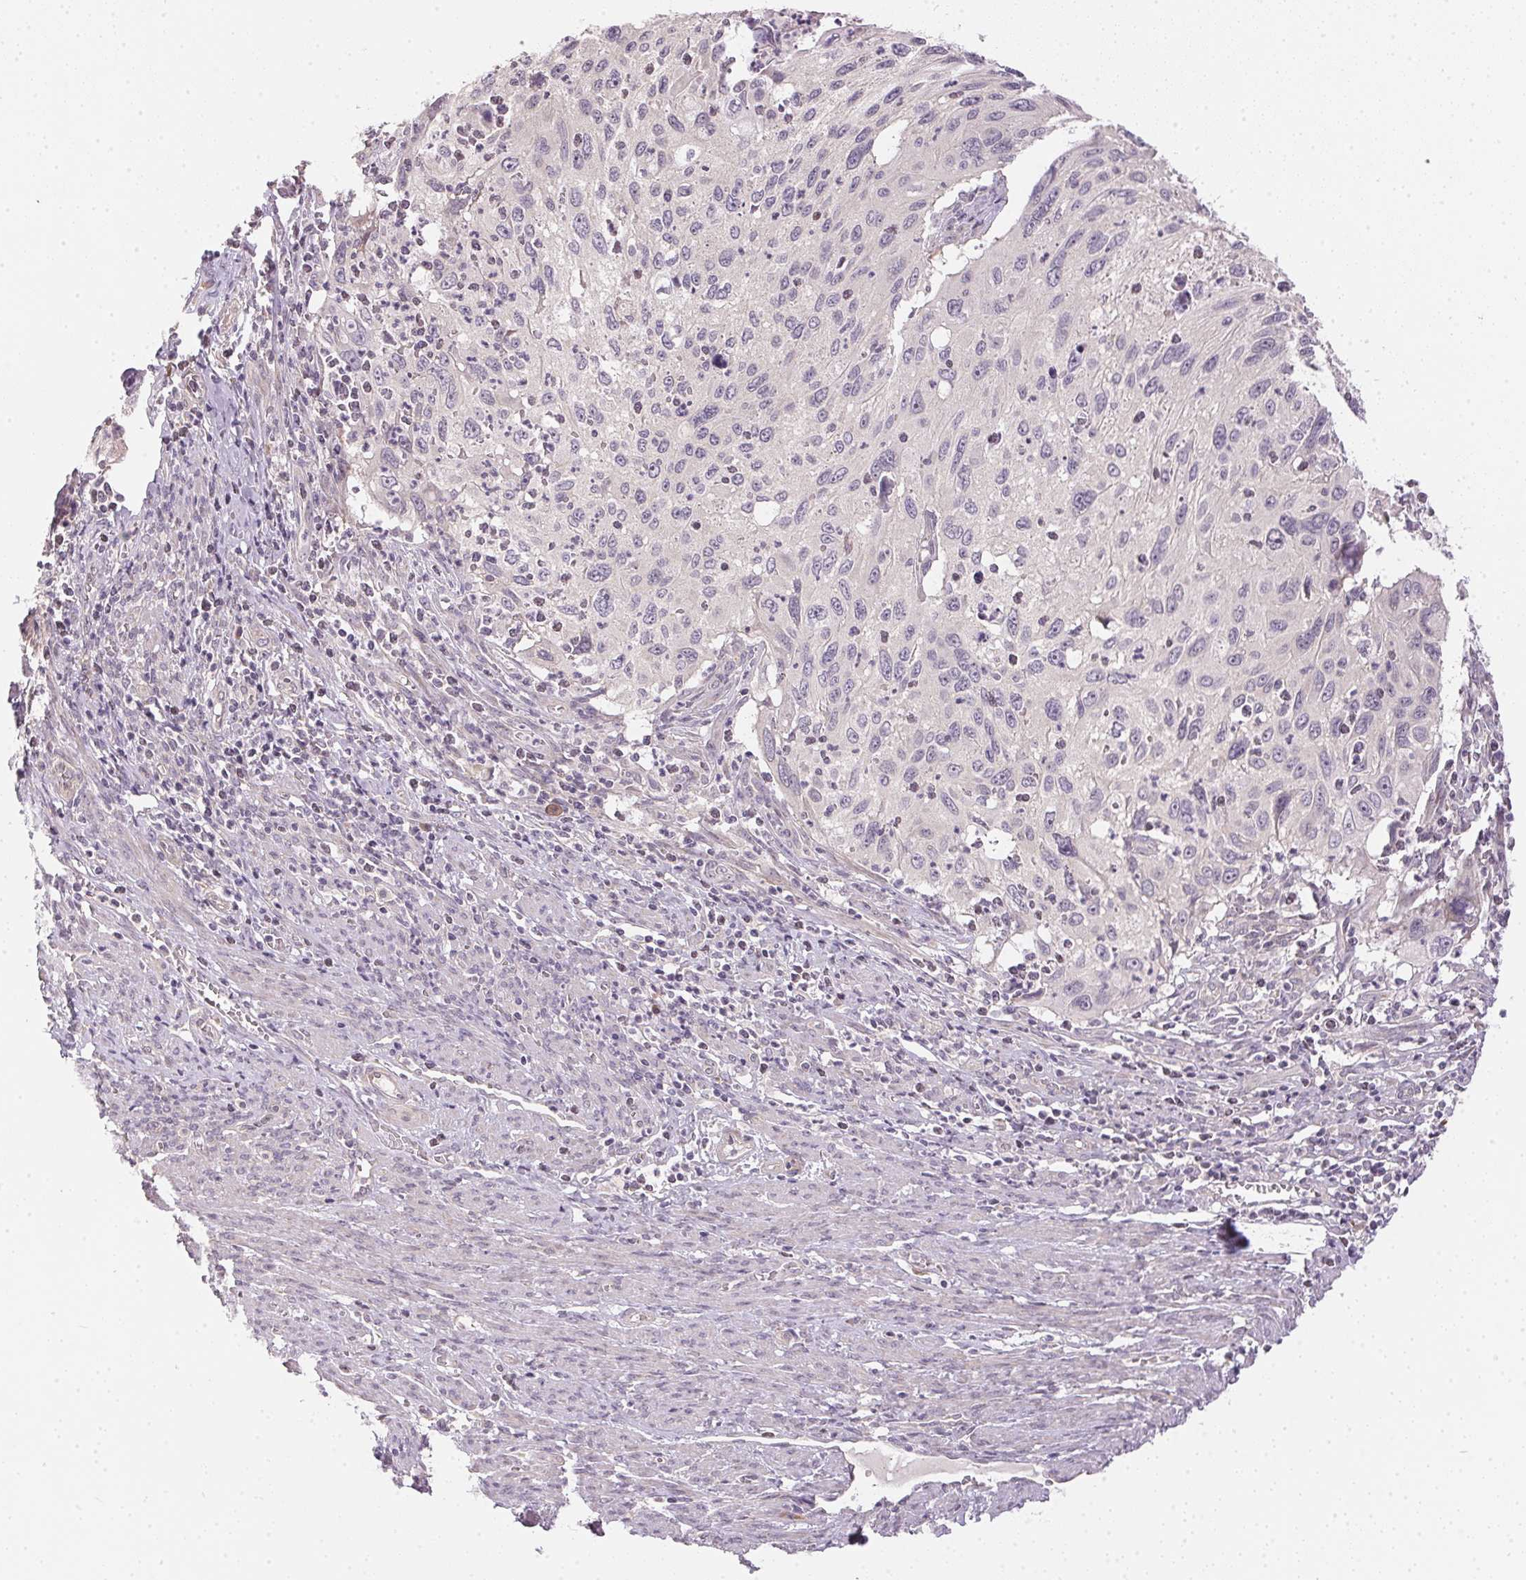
{"staining": {"intensity": "negative", "quantity": "none", "location": "none"}, "tissue": "cervical cancer", "cell_type": "Tumor cells", "image_type": "cancer", "snomed": [{"axis": "morphology", "description": "Squamous cell carcinoma, NOS"}, {"axis": "topography", "description": "Cervix"}], "caption": "Cervical cancer (squamous cell carcinoma) was stained to show a protein in brown. There is no significant positivity in tumor cells.", "gene": "TTC23L", "patient": {"sex": "female", "age": 70}}